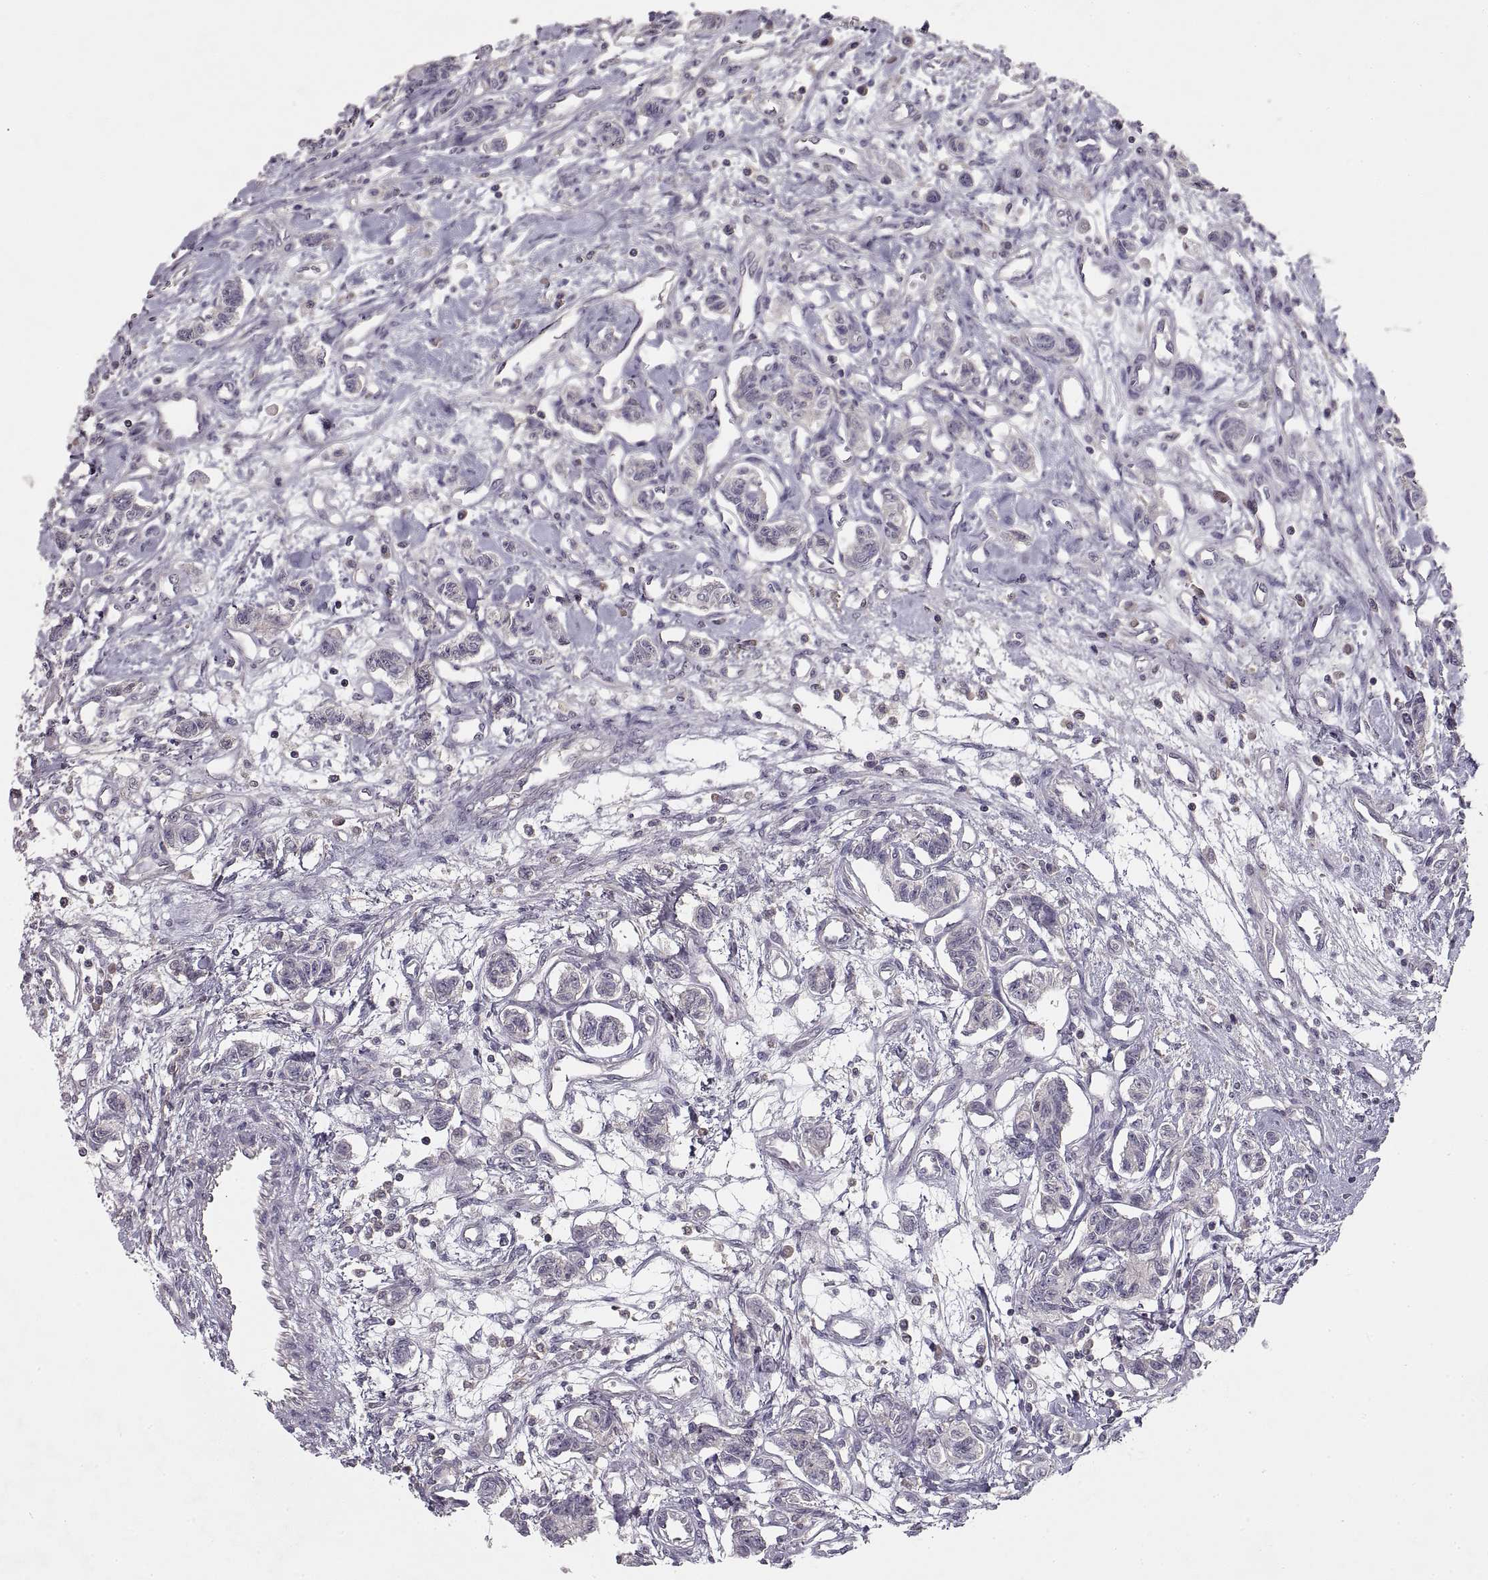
{"staining": {"intensity": "negative", "quantity": "none", "location": "none"}, "tissue": "carcinoid", "cell_type": "Tumor cells", "image_type": "cancer", "snomed": [{"axis": "morphology", "description": "Carcinoid, malignant, NOS"}, {"axis": "topography", "description": "Kidney"}], "caption": "Tumor cells are negative for protein expression in human carcinoid (malignant). The staining is performed using DAB (3,3'-diaminobenzidine) brown chromogen with nuclei counter-stained in using hematoxylin.", "gene": "ADAM11", "patient": {"sex": "female", "age": 41}}